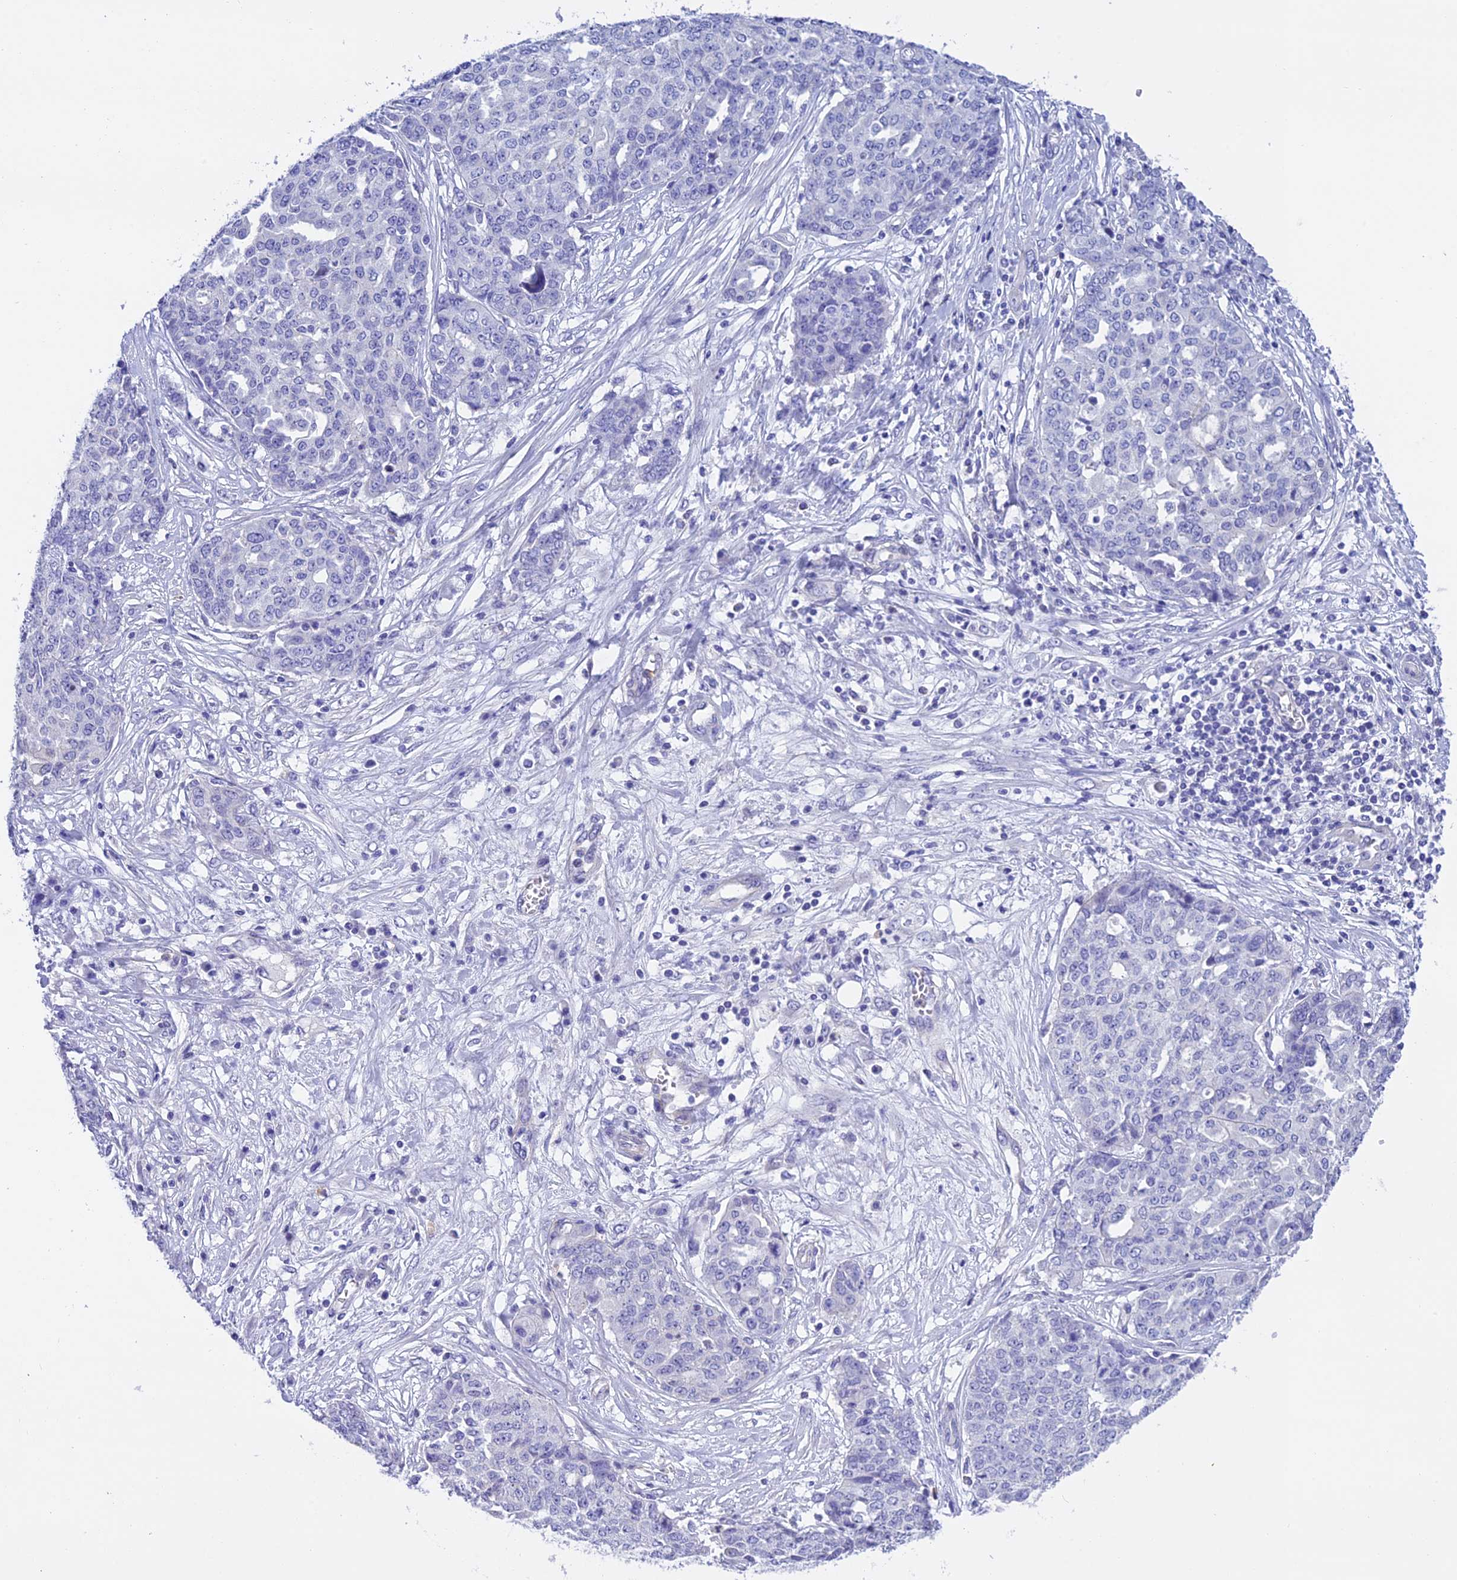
{"staining": {"intensity": "negative", "quantity": "none", "location": "none"}, "tissue": "ovarian cancer", "cell_type": "Tumor cells", "image_type": "cancer", "snomed": [{"axis": "morphology", "description": "Cystadenocarcinoma, serous, NOS"}, {"axis": "topography", "description": "Soft tissue"}, {"axis": "topography", "description": "Ovary"}], "caption": "Tumor cells are negative for brown protein staining in serous cystadenocarcinoma (ovarian).", "gene": "C17orf67", "patient": {"sex": "female", "age": 57}}